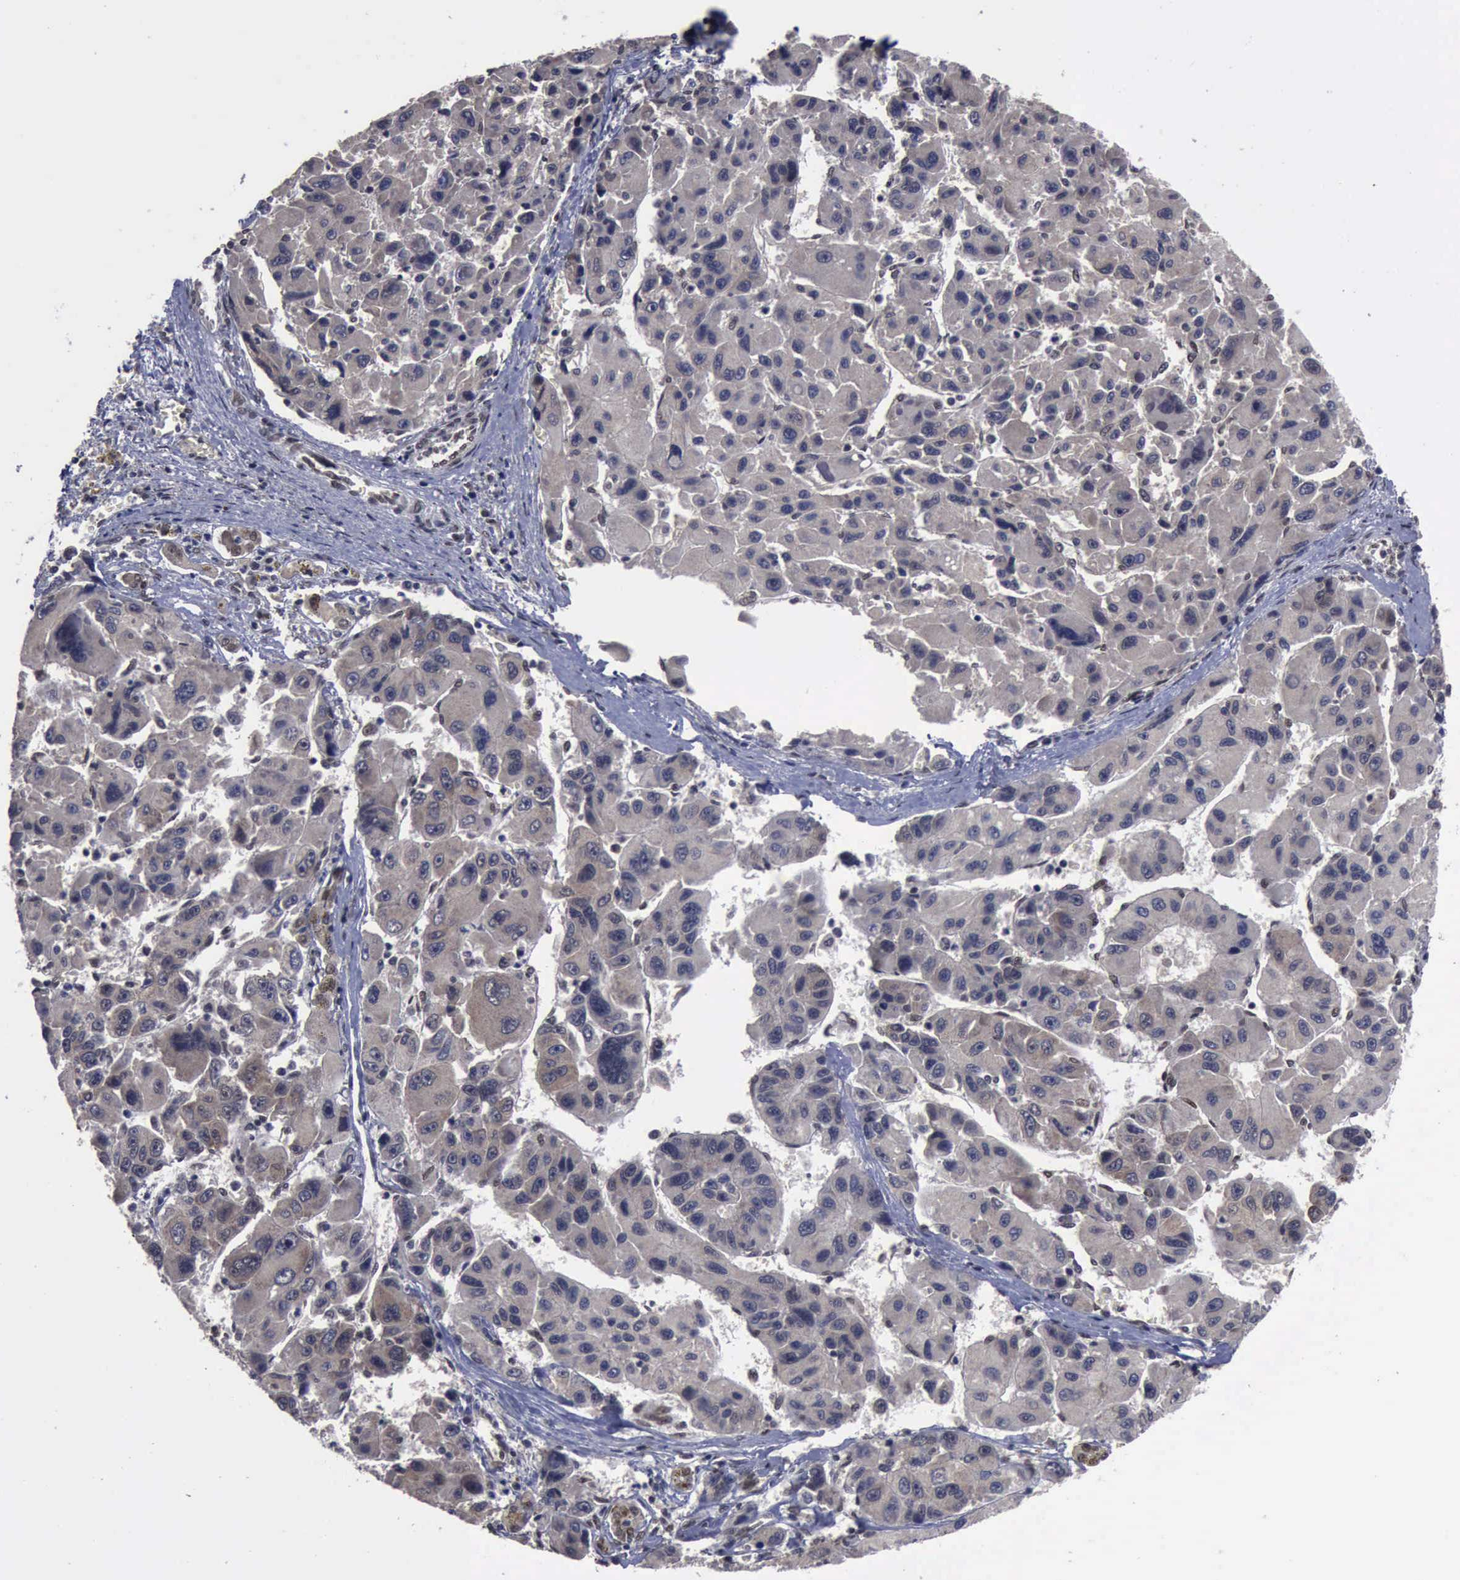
{"staining": {"intensity": "weak", "quantity": ">75%", "location": "cytoplasmic/membranous"}, "tissue": "liver cancer", "cell_type": "Tumor cells", "image_type": "cancer", "snomed": [{"axis": "morphology", "description": "Carcinoma, Hepatocellular, NOS"}, {"axis": "topography", "description": "Liver"}], "caption": "IHC histopathology image of human hepatocellular carcinoma (liver) stained for a protein (brown), which demonstrates low levels of weak cytoplasmic/membranous positivity in approximately >75% of tumor cells.", "gene": "RTCB", "patient": {"sex": "male", "age": 64}}